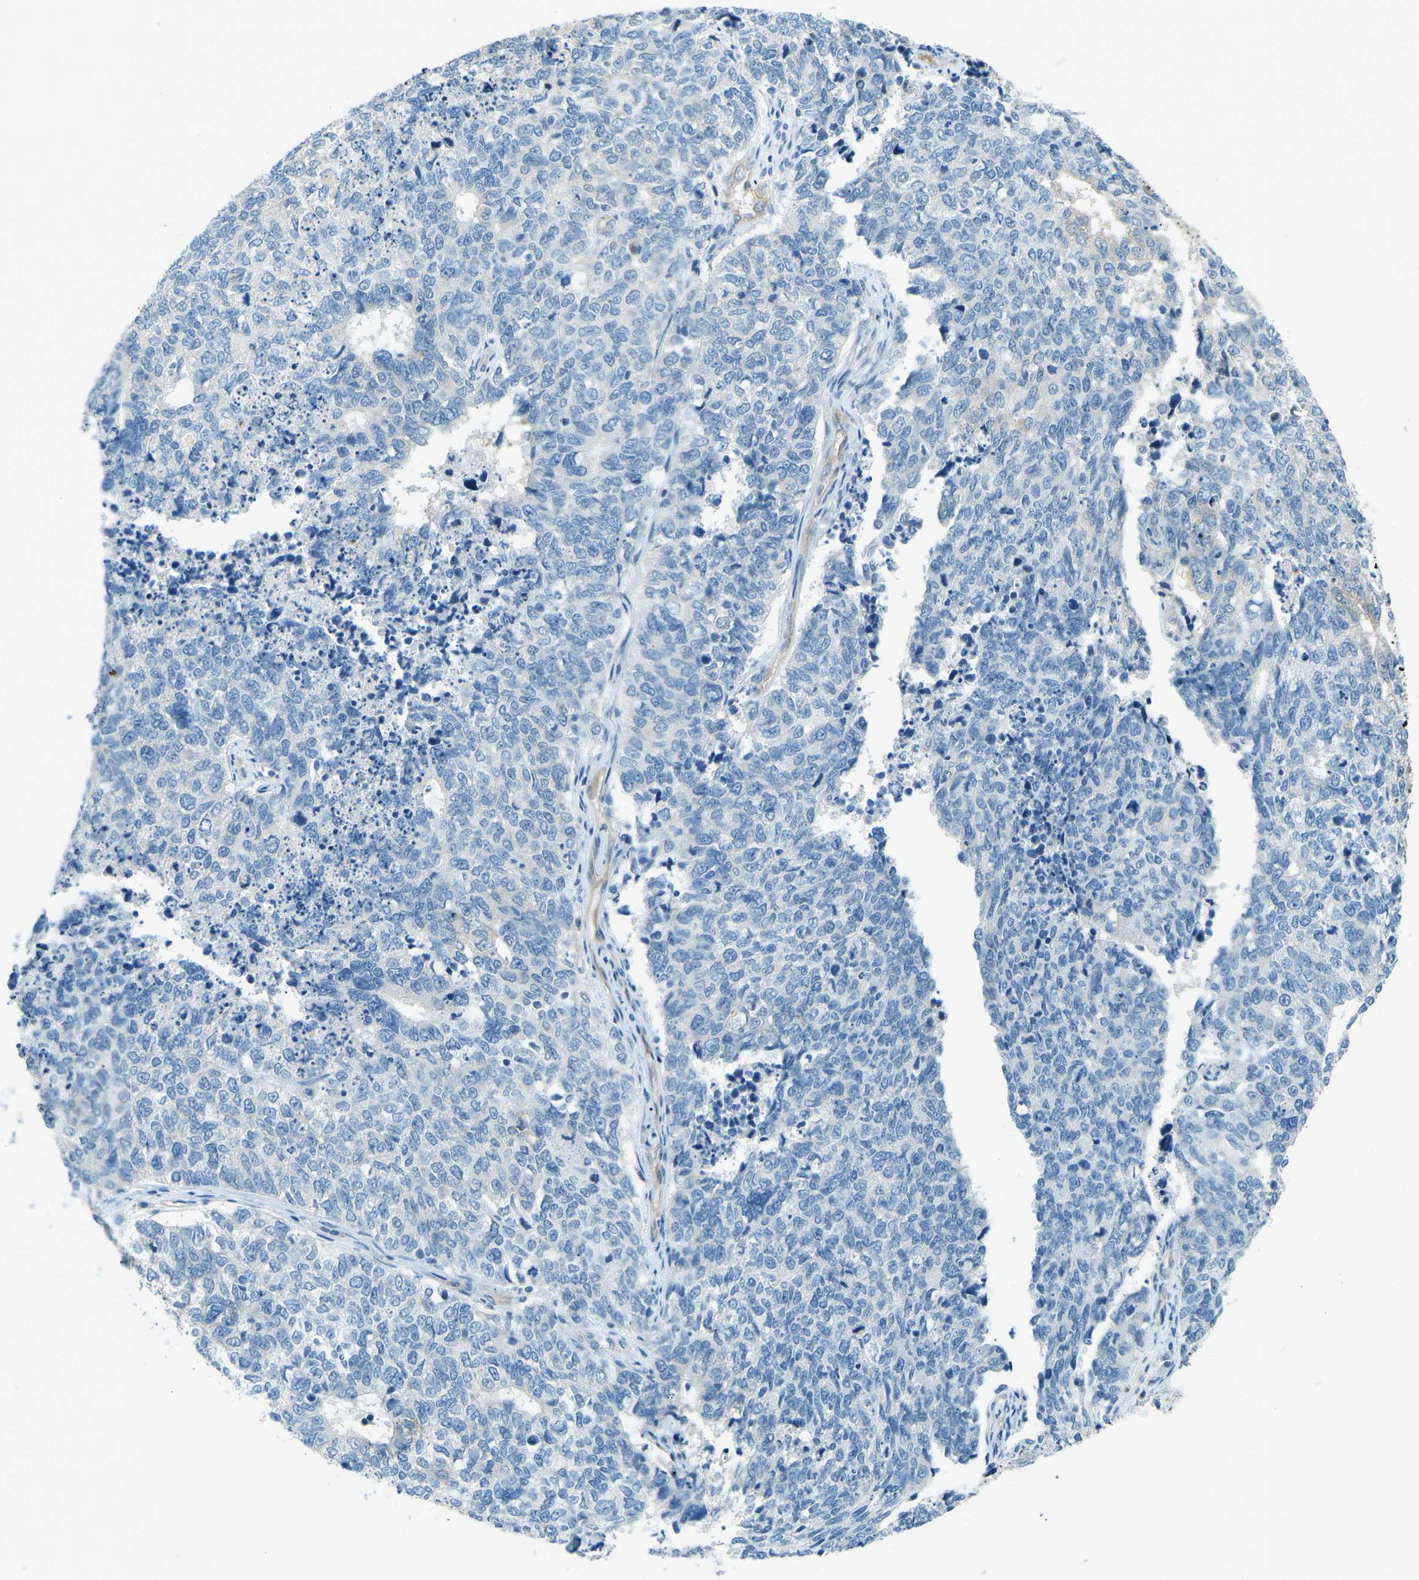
{"staining": {"intensity": "negative", "quantity": "none", "location": "none"}, "tissue": "cervical cancer", "cell_type": "Tumor cells", "image_type": "cancer", "snomed": [{"axis": "morphology", "description": "Squamous cell carcinoma, NOS"}, {"axis": "topography", "description": "Cervix"}], "caption": "The histopathology image demonstrates no significant staining in tumor cells of cervical cancer (squamous cell carcinoma). Brightfield microscopy of immunohistochemistry (IHC) stained with DAB (brown) and hematoxylin (blue), captured at high magnification.", "gene": "ZNF367", "patient": {"sex": "female", "age": 63}}